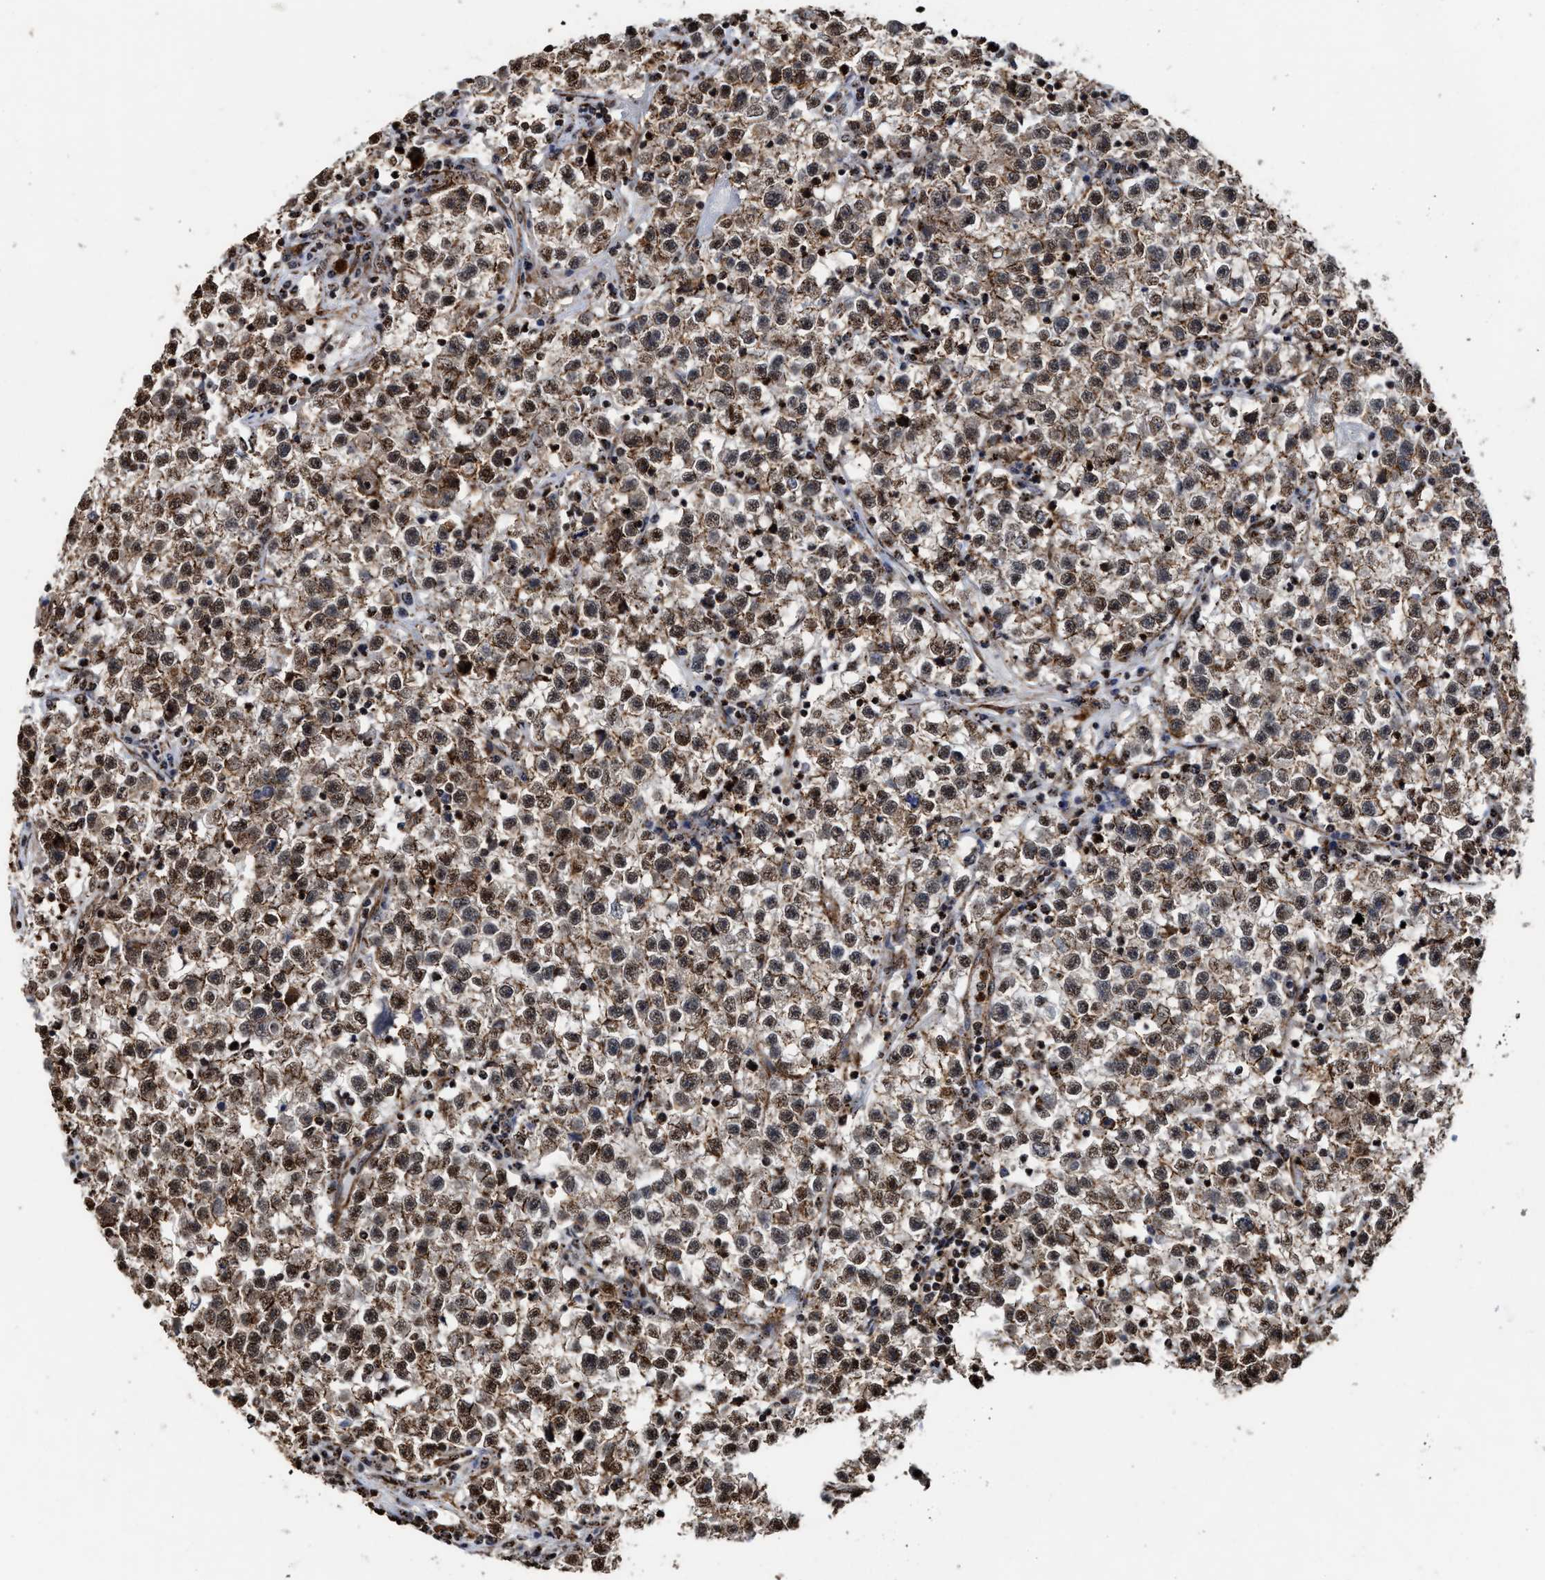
{"staining": {"intensity": "moderate", "quantity": ">75%", "location": "cytoplasmic/membranous,nuclear"}, "tissue": "testis cancer", "cell_type": "Tumor cells", "image_type": "cancer", "snomed": [{"axis": "morphology", "description": "Seminoma, NOS"}, {"axis": "topography", "description": "Testis"}], "caption": "Immunohistochemical staining of testis seminoma reveals moderate cytoplasmic/membranous and nuclear protein expression in approximately >75% of tumor cells. The staining was performed using DAB (3,3'-diaminobenzidine), with brown indicating positive protein expression. Nuclei are stained blue with hematoxylin.", "gene": "SEPTIN2", "patient": {"sex": "male", "age": 22}}